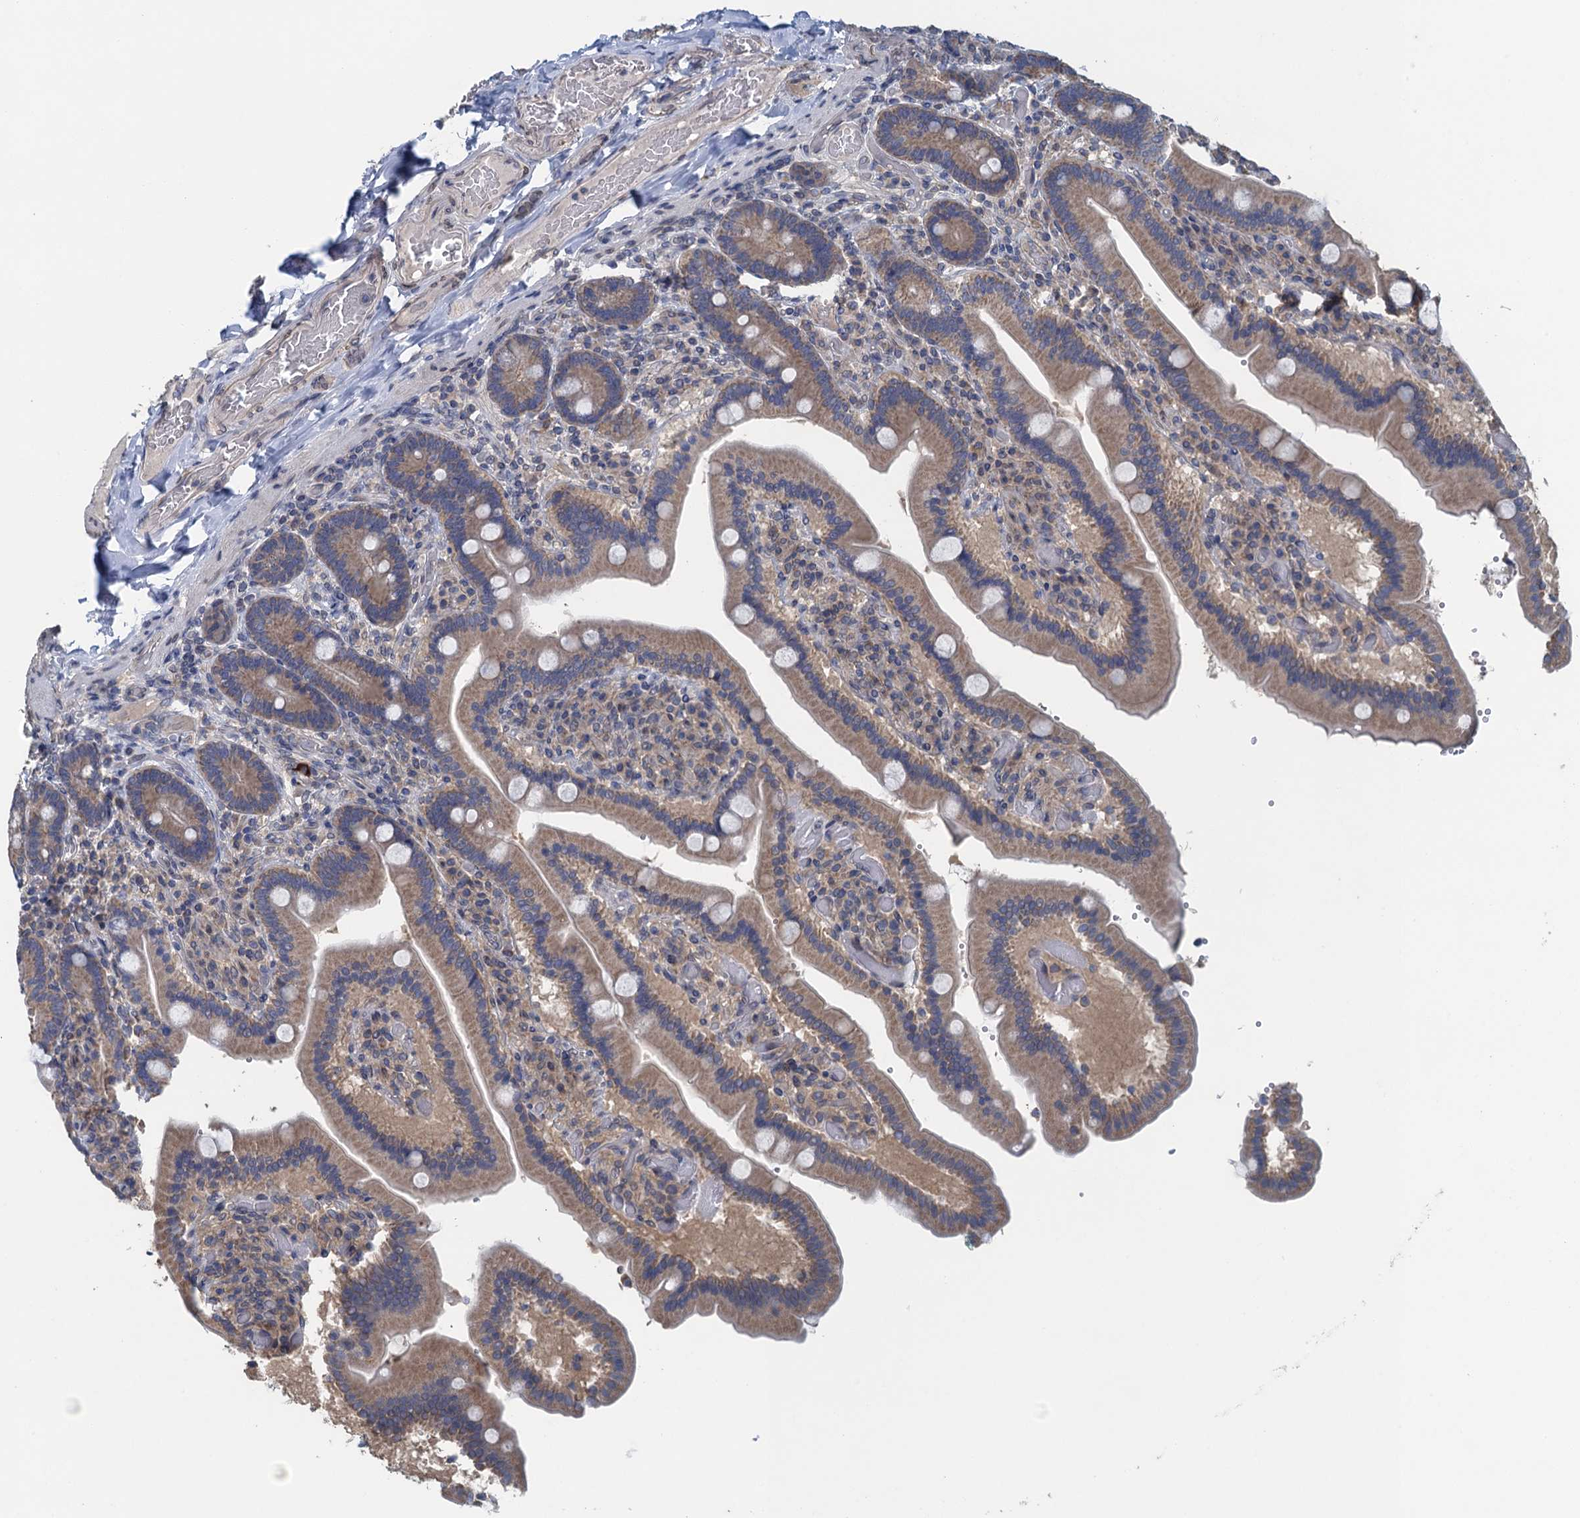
{"staining": {"intensity": "weak", "quantity": ">75%", "location": "cytoplasmic/membranous"}, "tissue": "duodenum", "cell_type": "Glandular cells", "image_type": "normal", "snomed": [{"axis": "morphology", "description": "Normal tissue, NOS"}, {"axis": "topography", "description": "Duodenum"}], "caption": "DAB (3,3'-diaminobenzidine) immunohistochemical staining of benign human duodenum reveals weak cytoplasmic/membranous protein staining in approximately >75% of glandular cells.", "gene": "CTU2", "patient": {"sex": "female", "age": 62}}